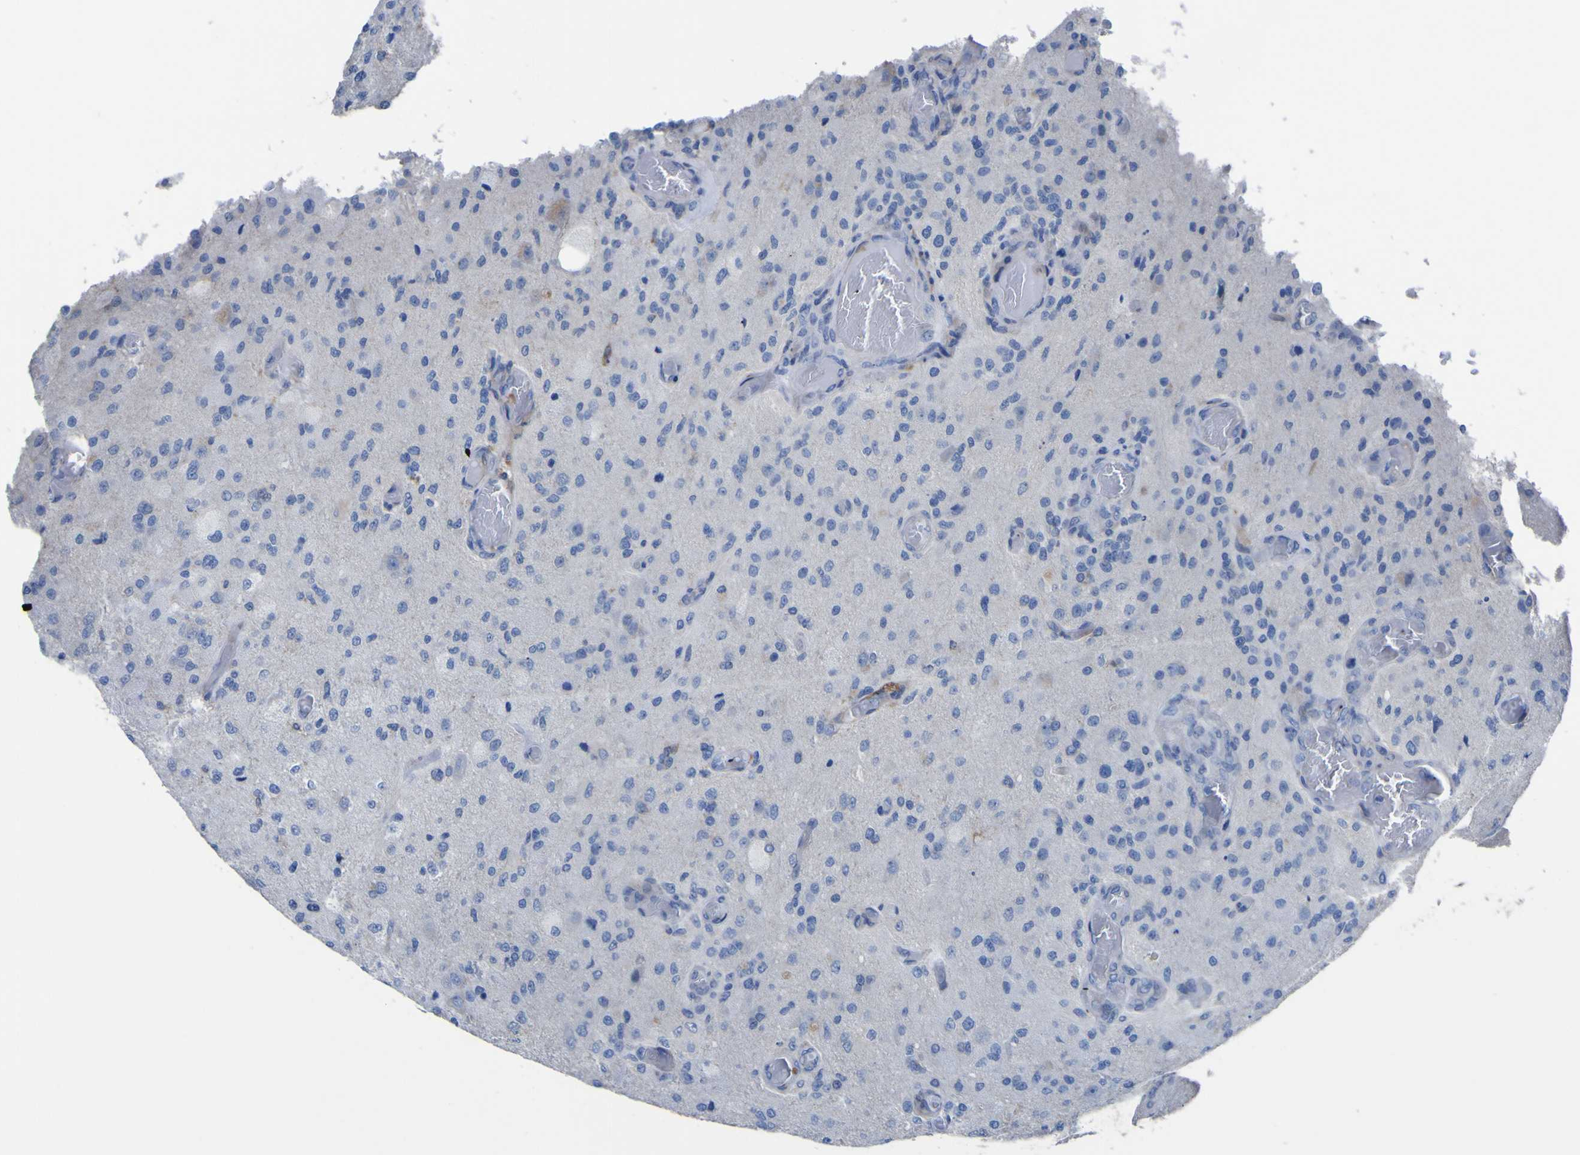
{"staining": {"intensity": "weak", "quantity": "<25%", "location": "cytoplasmic/membranous"}, "tissue": "glioma", "cell_type": "Tumor cells", "image_type": "cancer", "snomed": [{"axis": "morphology", "description": "Normal tissue, NOS"}, {"axis": "morphology", "description": "Glioma, malignant, High grade"}, {"axis": "topography", "description": "Cerebral cortex"}], "caption": "An immunohistochemistry micrograph of glioma is shown. There is no staining in tumor cells of glioma. Nuclei are stained in blue.", "gene": "AGO4", "patient": {"sex": "male", "age": 77}}